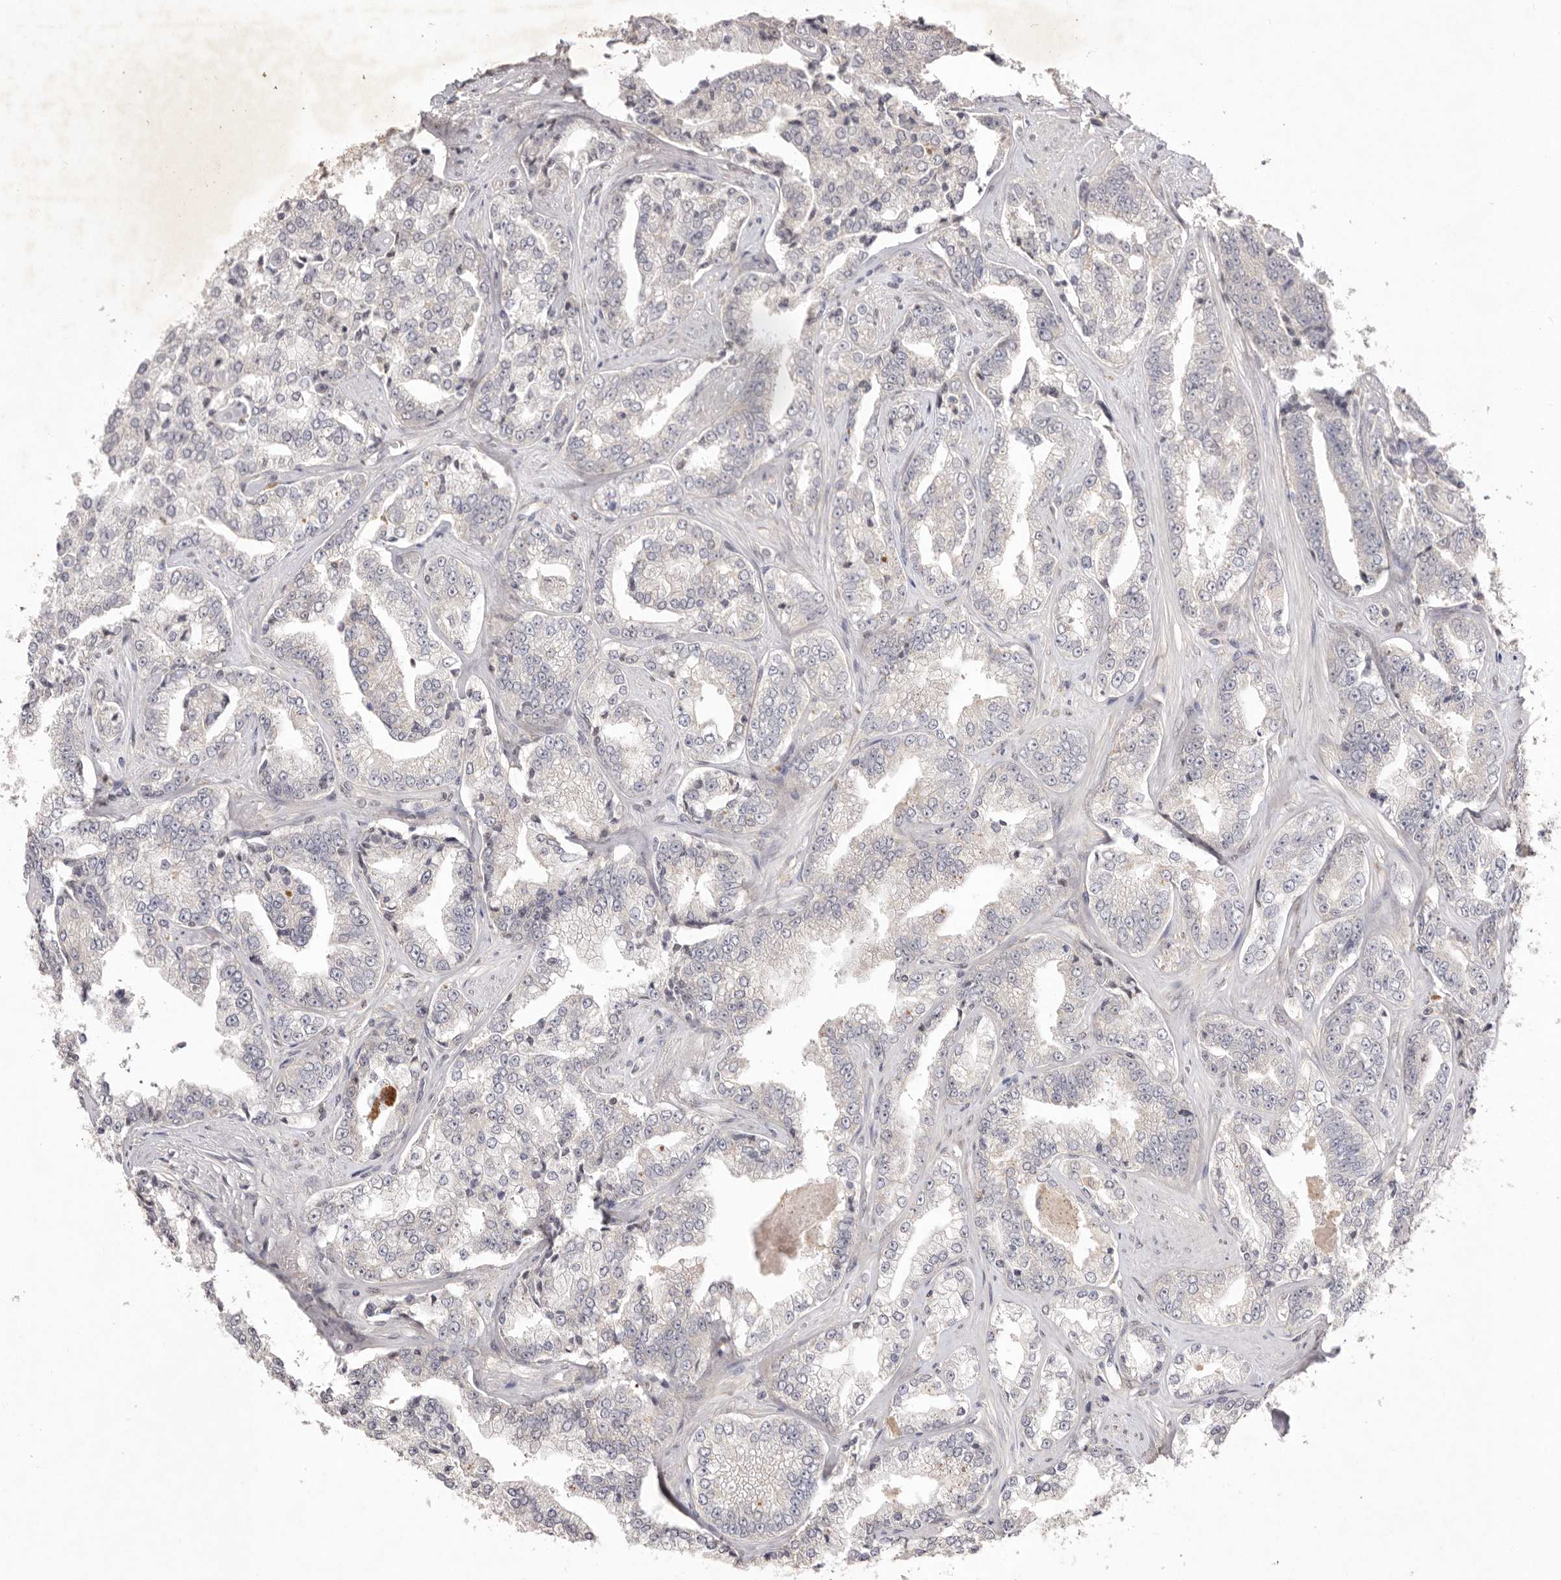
{"staining": {"intensity": "negative", "quantity": "none", "location": "none"}, "tissue": "prostate cancer", "cell_type": "Tumor cells", "image_type": "cancer", "snomed": [{"axis": "morphology", "description": "Adenocarcinoma, High grade"}, {"axis": "topography", "description": "Prostate"}], "caption": "An image of prostate cancer (adenocarcinoma (high-grade)) stained for a protein reveals no brown staining in tumor cells.", "gene": "TADA1", "patient": {"sex": "male", "age": 71}}